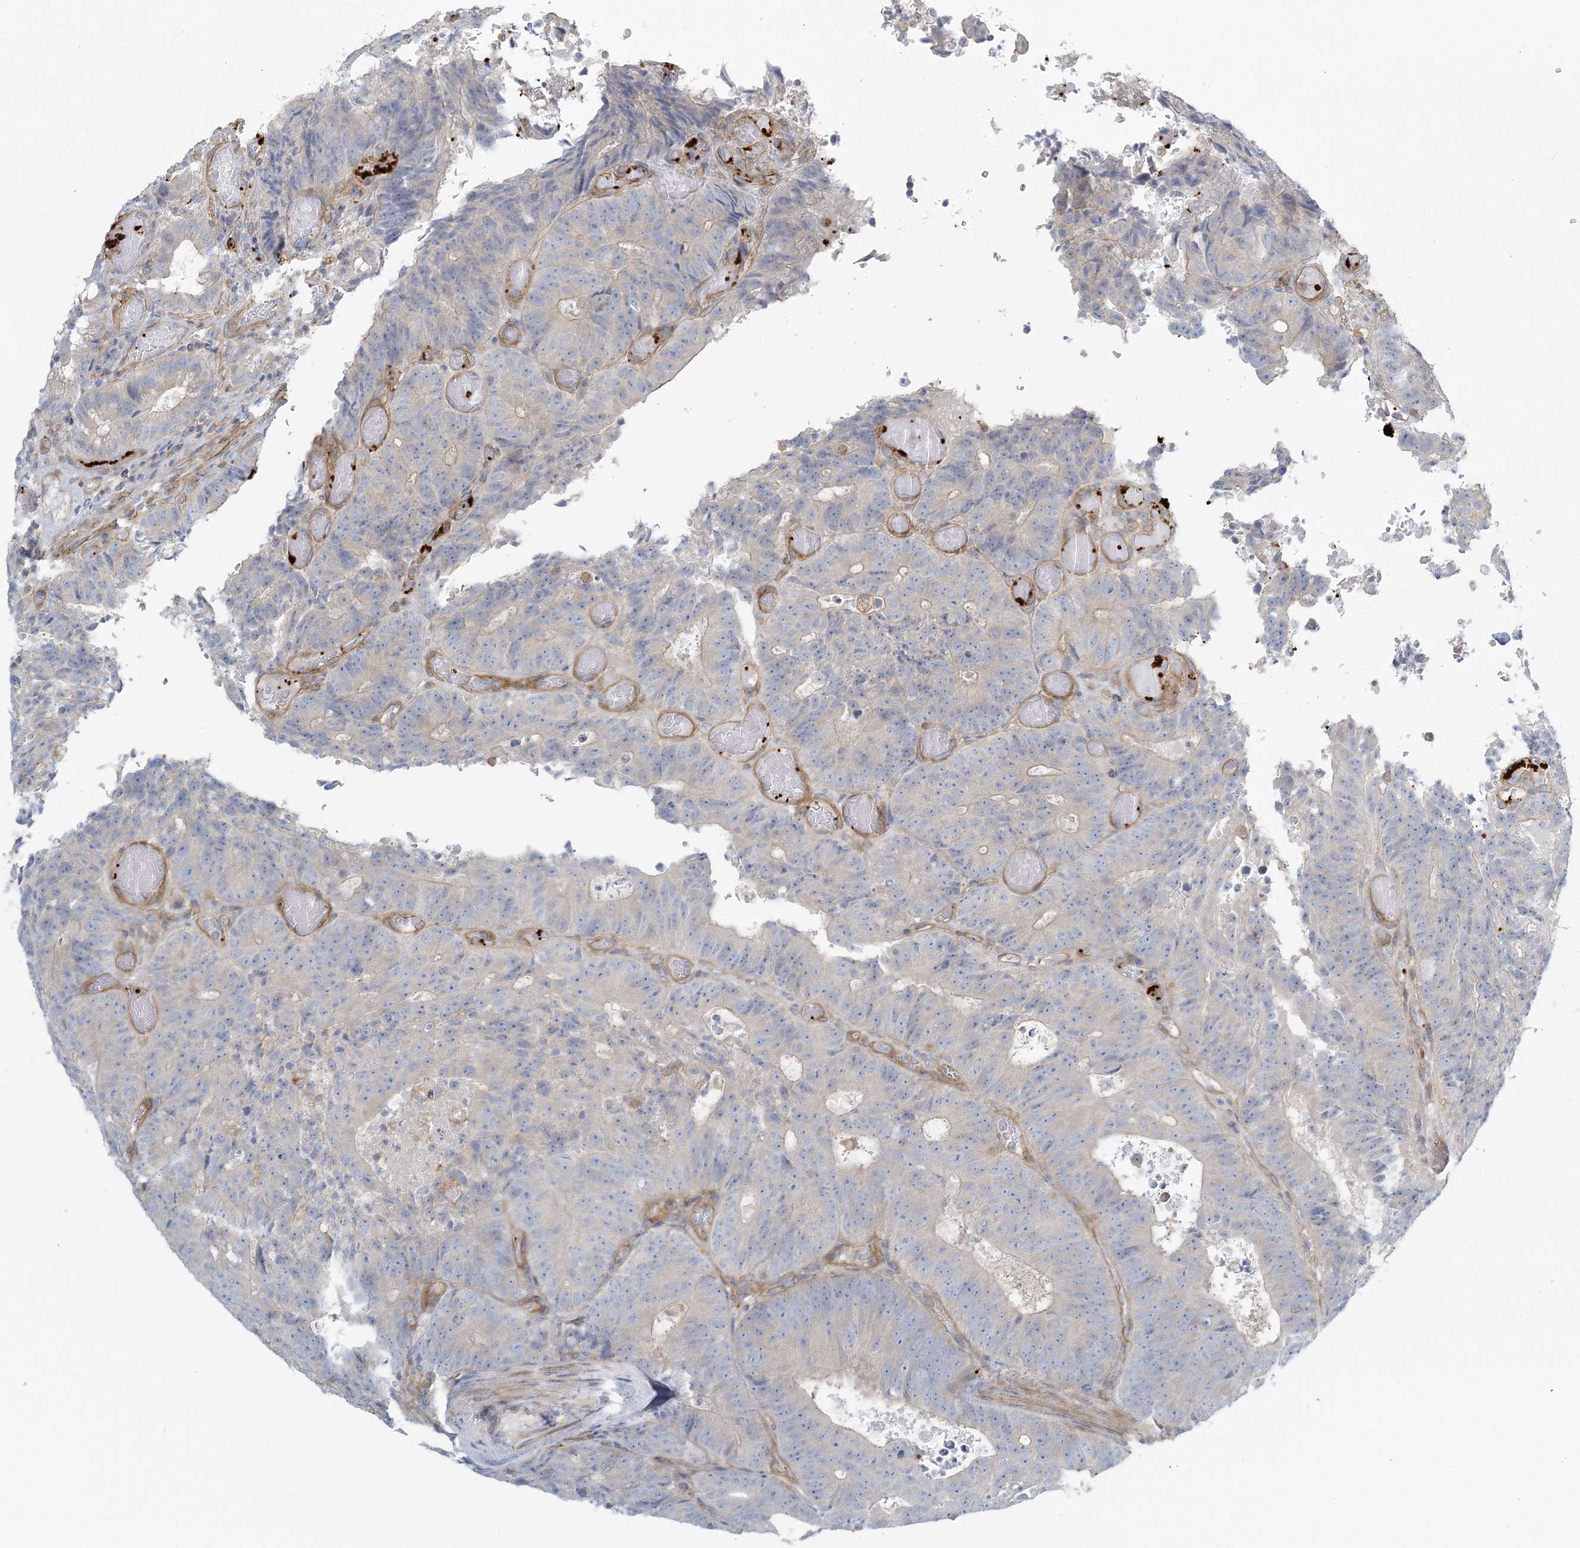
{"staining": {"intensity": "negative", "quantity": "none", "location": "none"}, "tissue": "colorectal cancer", "cell_type": "Tumor cells", "image_type": "cancer", "snomed": [{"axis": "morphology", "description": "Adenocarcinoma, NOS"}, {"axis": "topography", "description": "Colon"}], "caption": "A micrograph of adenocarcinoma (colorectal) stained for a protein shows no brown staining in tumor cells. (Brightfield microscopy of DAB IHC at high magnification).", "gene": "CUEDC2", "patient": {"sex": "male", "age": 87}}